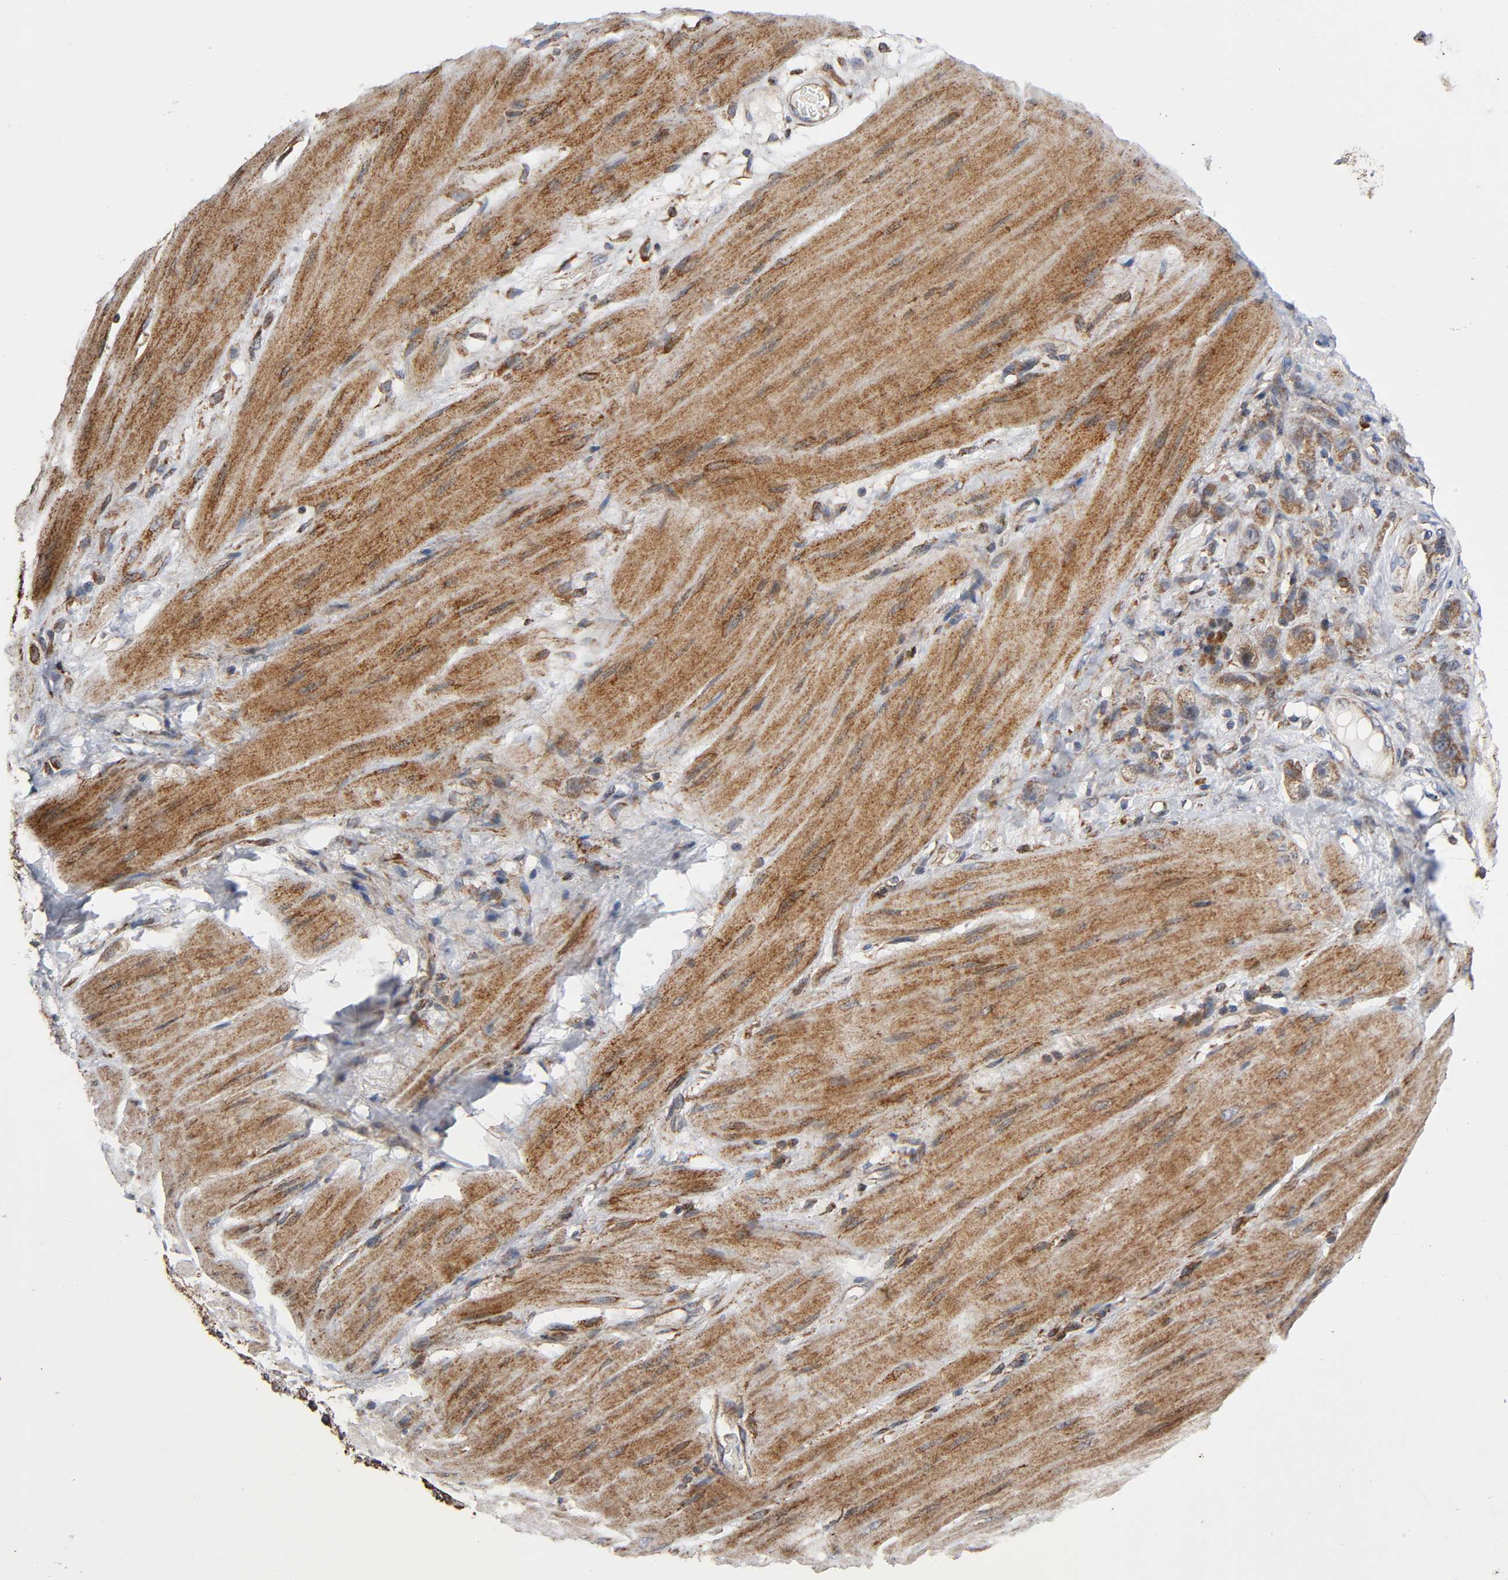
{"staining": {"intensity": "moderate", "quantity": "25%-75%", "location": "cytoplasmic/membranous"}, "tissue": "stomach cancer", "cell_type": "Tumor cells", "image_type": "cancer", "snomed": [{"axis": "morphology", "description": "Adenocarcinoma, NOS"}, {"axis": "topography", "description": "Stomach"}], "caption": "Stomach adenocarcinoma stained with a brown dye shows moderate cytoplasmic/membranous positive expression in approximately 25%-75% of tumor cells.", "gene": "MAP3K1", "patient": {"sex": "male", "age": 82}}